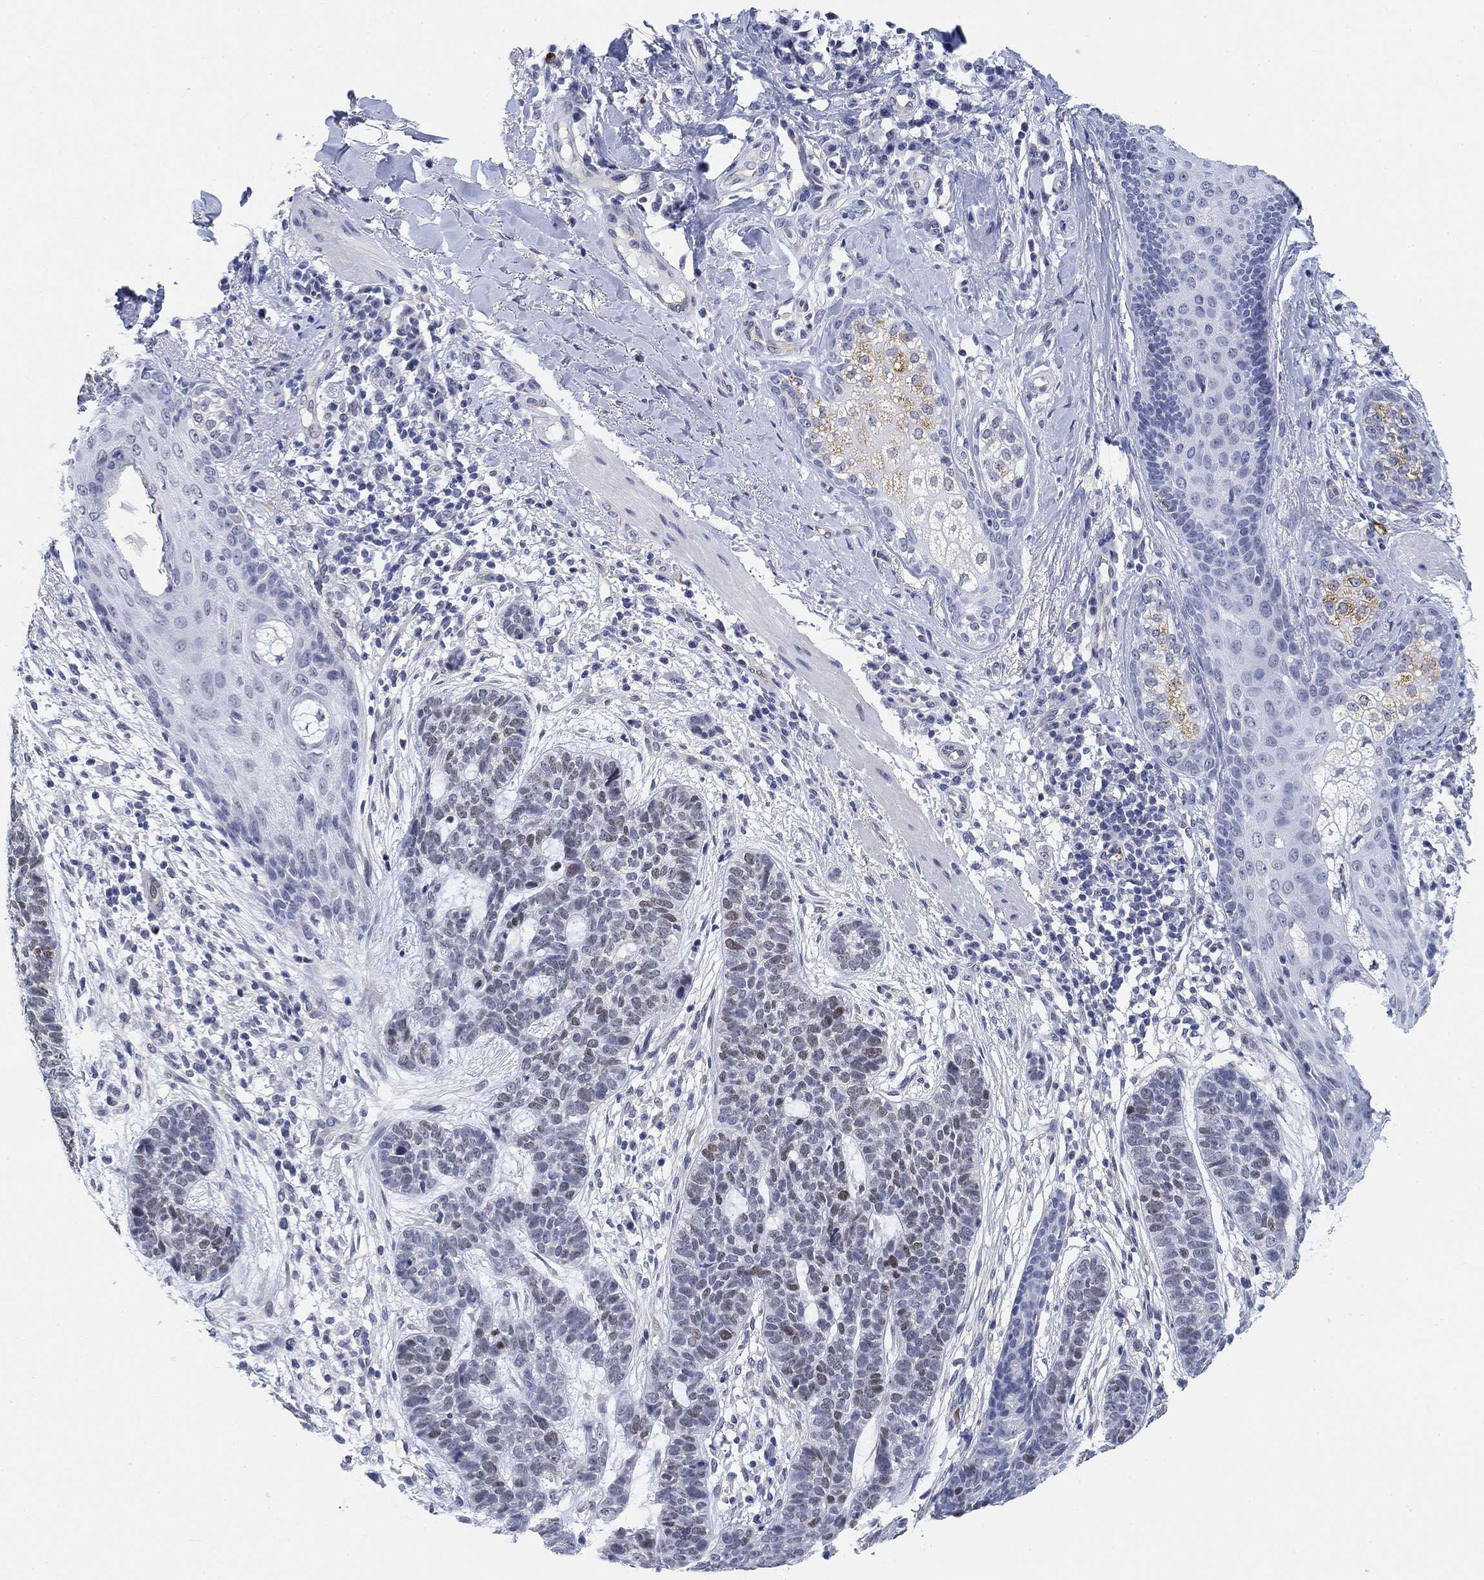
{"staining": {"intensity": "moderate", "quantity": "<25%", "location": "nuclear"}, "tissue": "skin cancer", "cell_type": "Tumor cells", "image_type": "cancer", "snomed": [{"axis": "morphology", "description": "Squamous cell carcinoma, NOS"}, {"axis": "topography", "description": "Skin"}], "caption": "Immunohistochemical staining of human skin cancer exhibits low levels of moderate nuclear staining in approximately <25% of tumor cells.", "gene": "PAX6", "patient": {"sex": "male", "age": 88}}